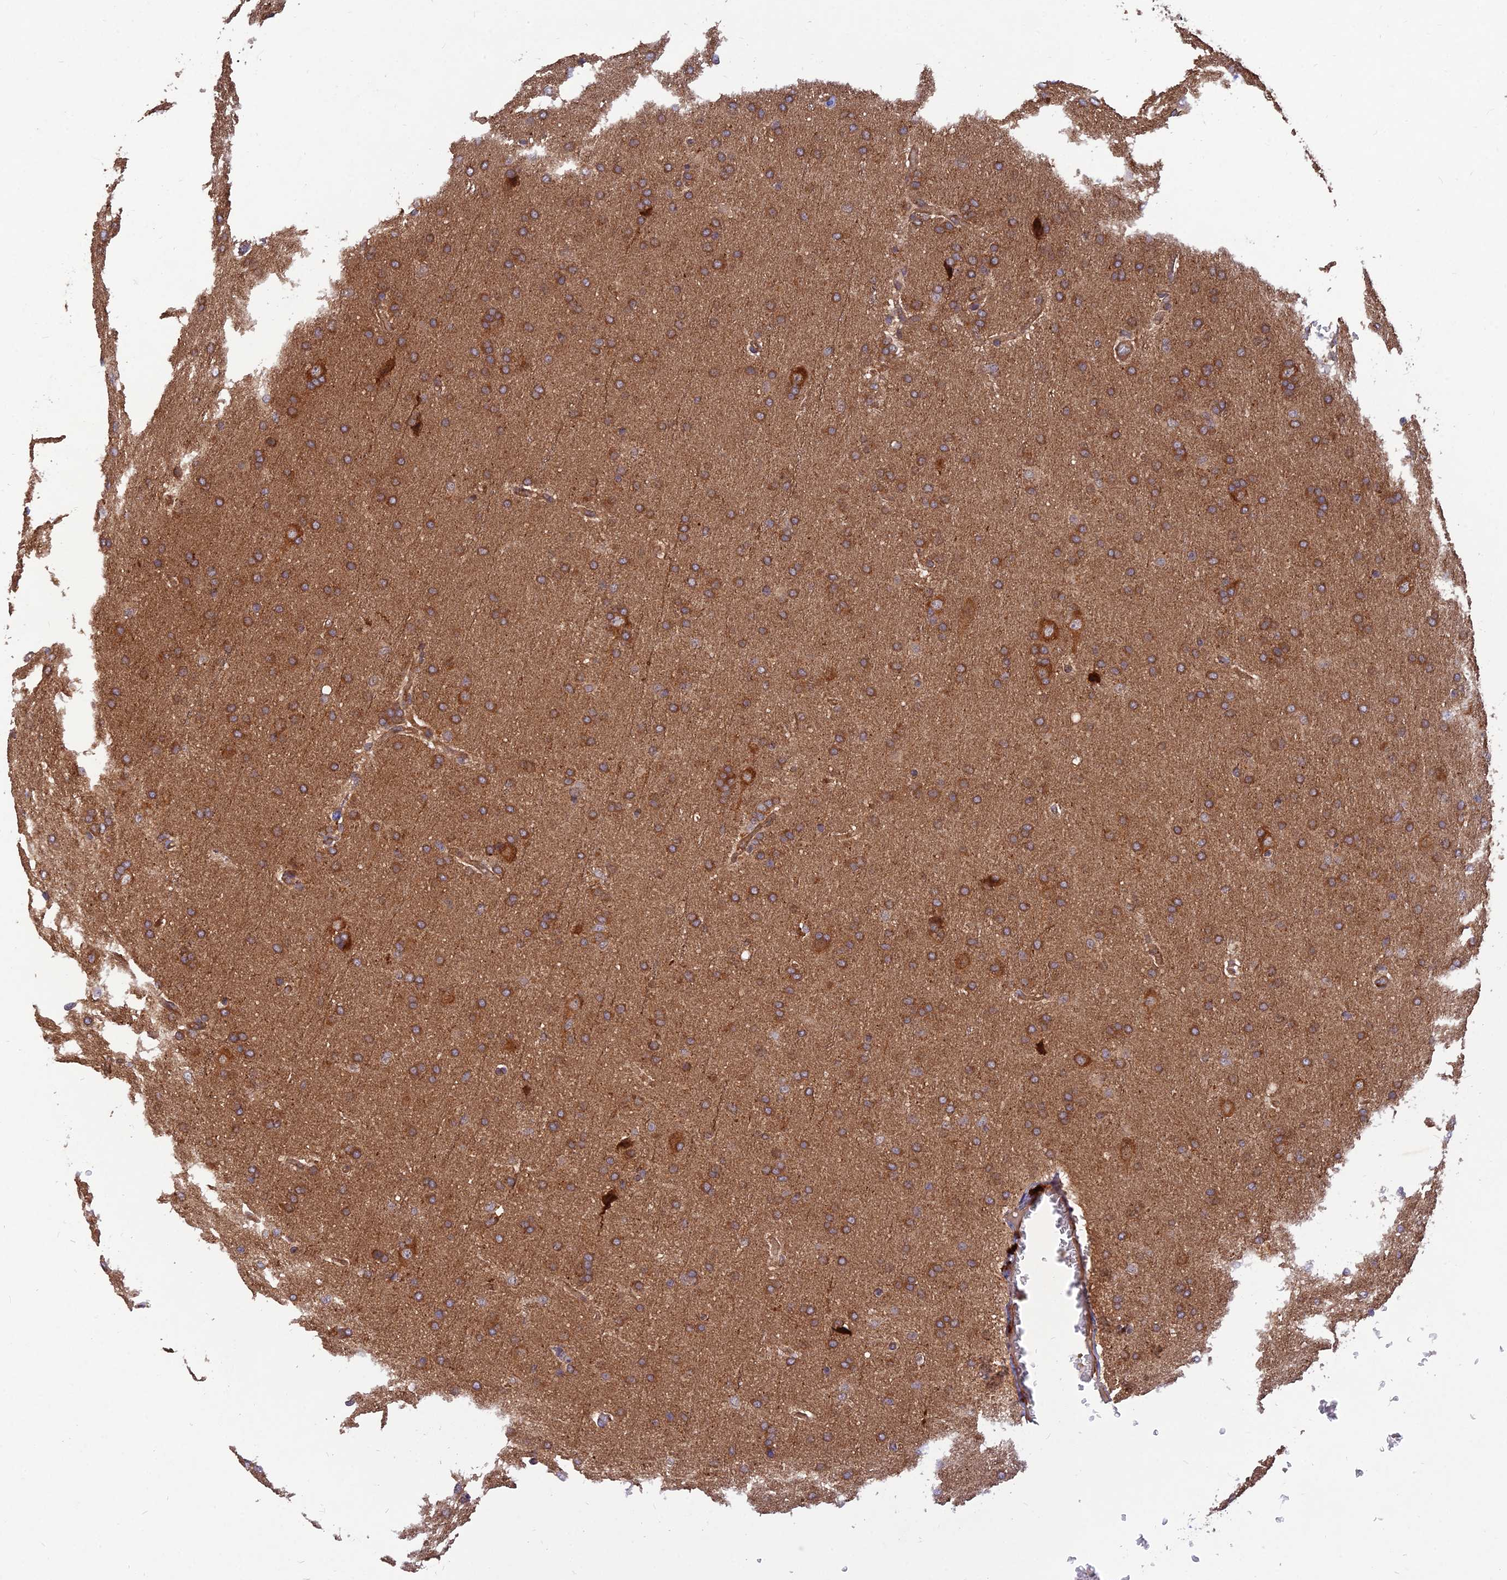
{"staining": {"intensity": "moderate", "quantity": ">75%", "location": "cytoplasmic/membranous"}, "tissue": "glioma", "cell_type": "Tumor cells", "image_type": "cancer", "snomed": [{"axis": "morphology", "description": "Glioma, malignant, Low grade"}, {"axis": "topography", "description": "Brain"}], "caption": "The histopathology image exhibits immunohistochemical staining of low-grade glioma (malignant). There is moderate cytoplasmic/membranous staining is present in approximately >75% of tumor cells.", "gene": "RELCH", "patient": {"sex": "female", "age": 32}}